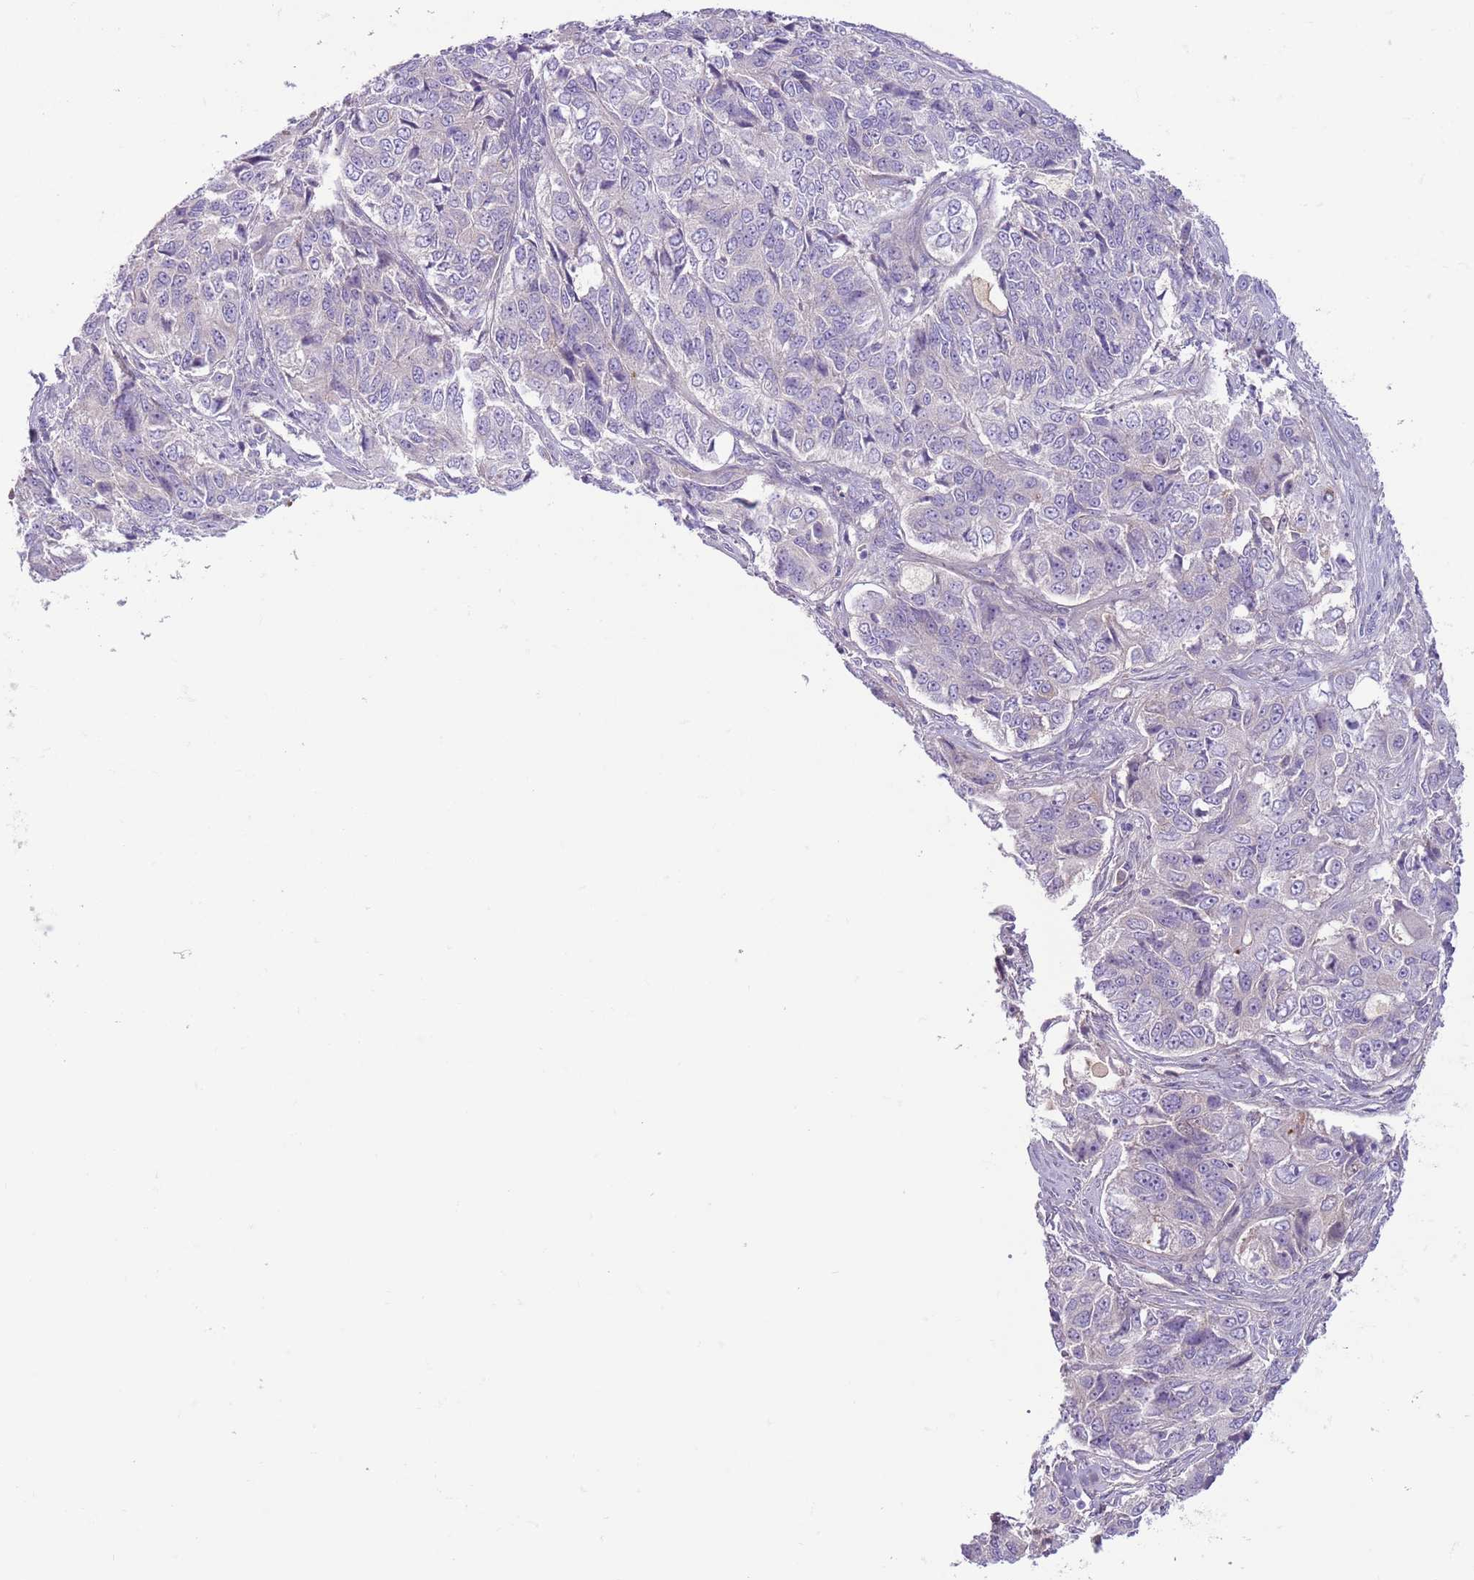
{"staining": {"intensity": "negative", "quantity": "none", "location": "none"}, "tissue": "ovarian cancer", "cell_type": "Tumor cells", "image_type": "cancer", "snomed": [{"axis": "morphology", "description": "Carcinoma, endometroid"}, {"axis": "topography", "description": "Ovary"}], "caption": "The histopathology image demonstrates no staining of tumor cells in endometroid carcinoma (ovarian).", "gene": "CFH", "patient": {"sex": "female", "age": 51}}